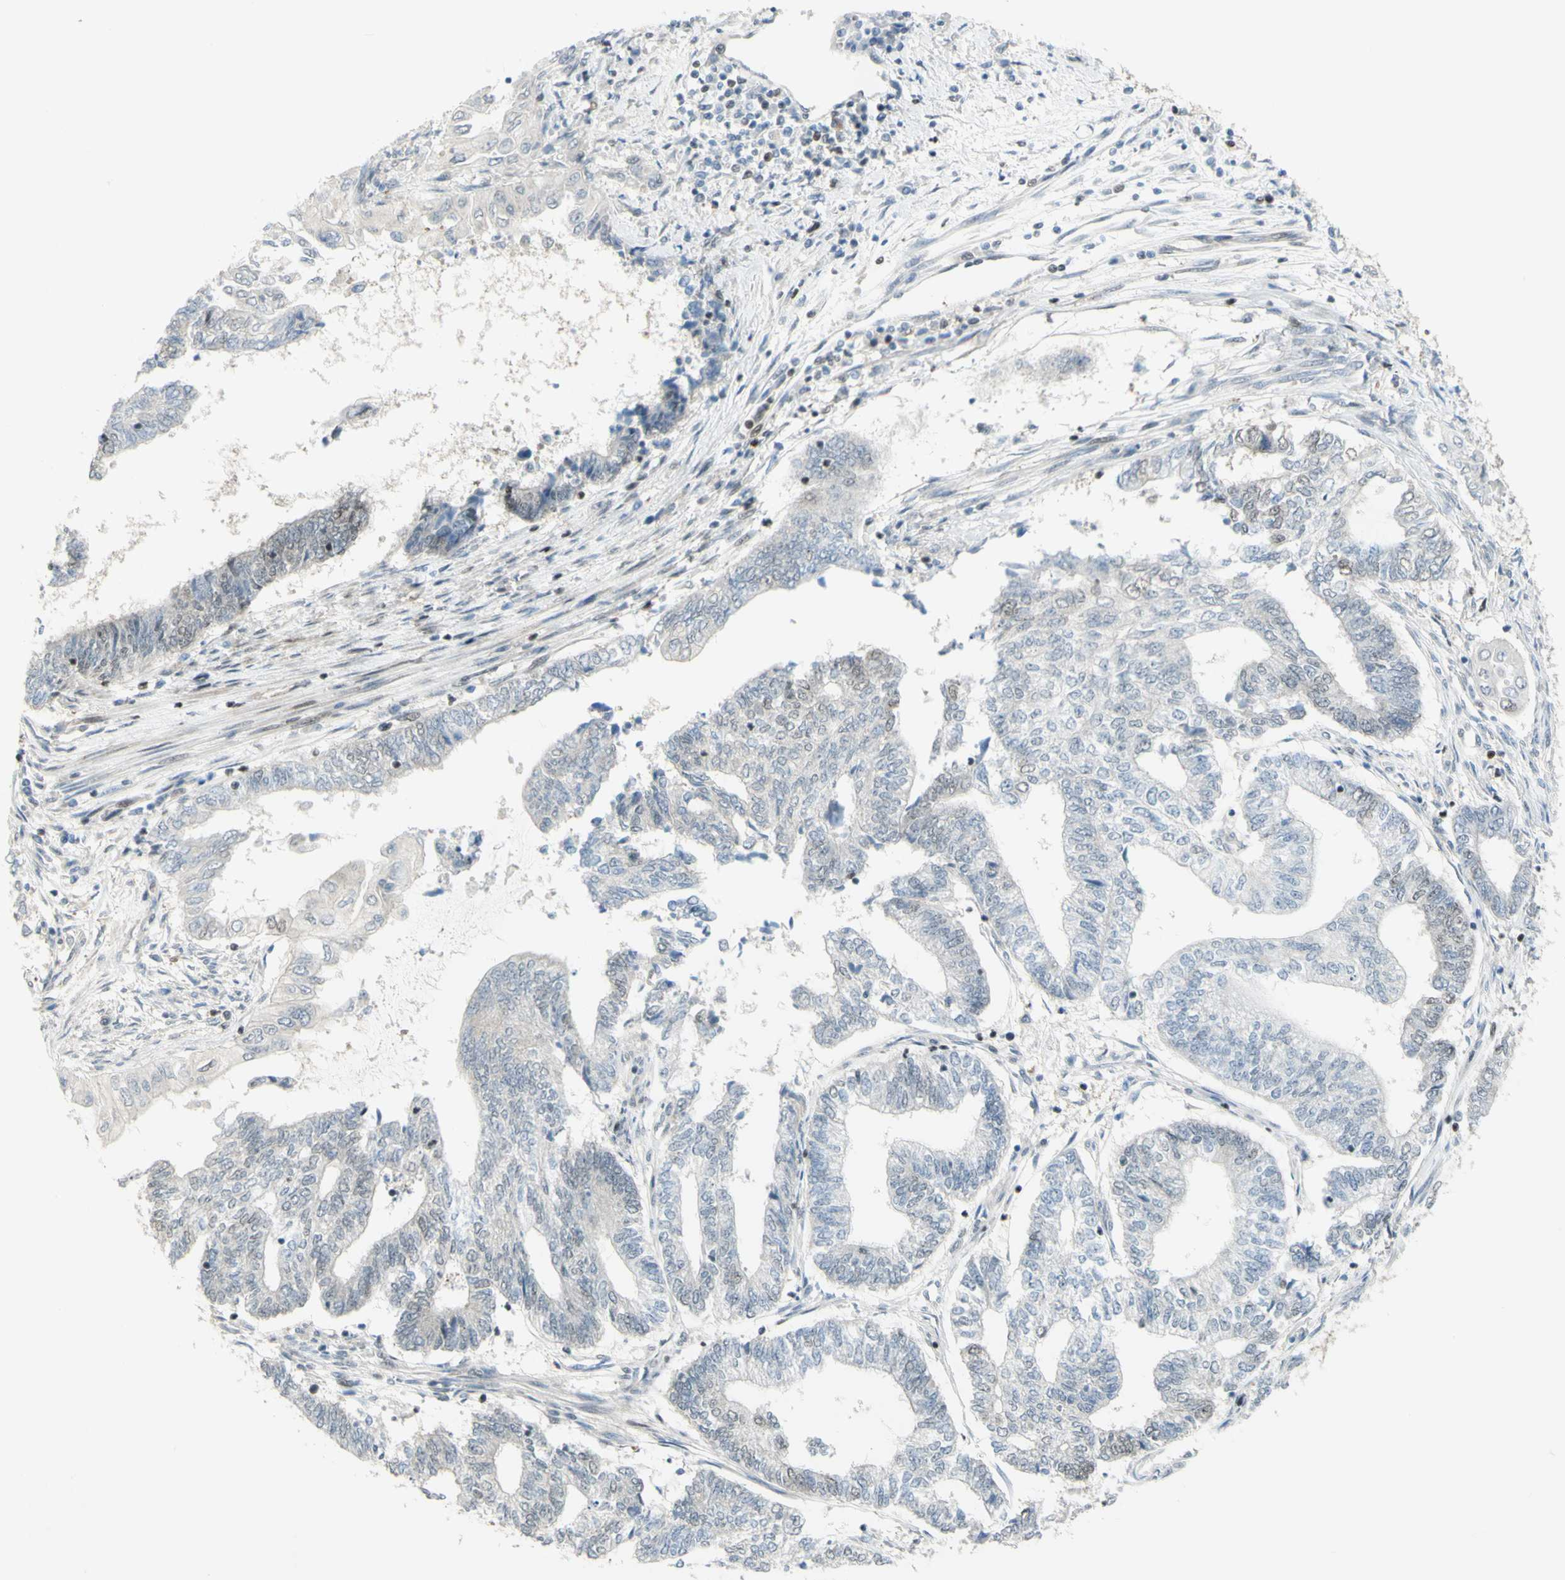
{"staining": {"intensity": "negative", "quantity": "none", "location": "none"}, "tissue": "endometrial cancer", "cell_type": "Tumor cells", "image_type": "cancer", "snomed": [{"axis": "morphology", "description": "Adenocarcinoma, NOS"}, {"axis": "topography", "description": "Uterus"}, {"axis": "topography", "description": "Endometrium"}], "caption": "This photomicrograph is of endometrial cancer (adenocarcinoma) stained with immunohistochemistry to label a protein in brown with the nuclei are counter-stained blue. There is no staining in tumor cells.", "gene": "ZMYM6", "patient": {"sex": "female", "age": 70}}